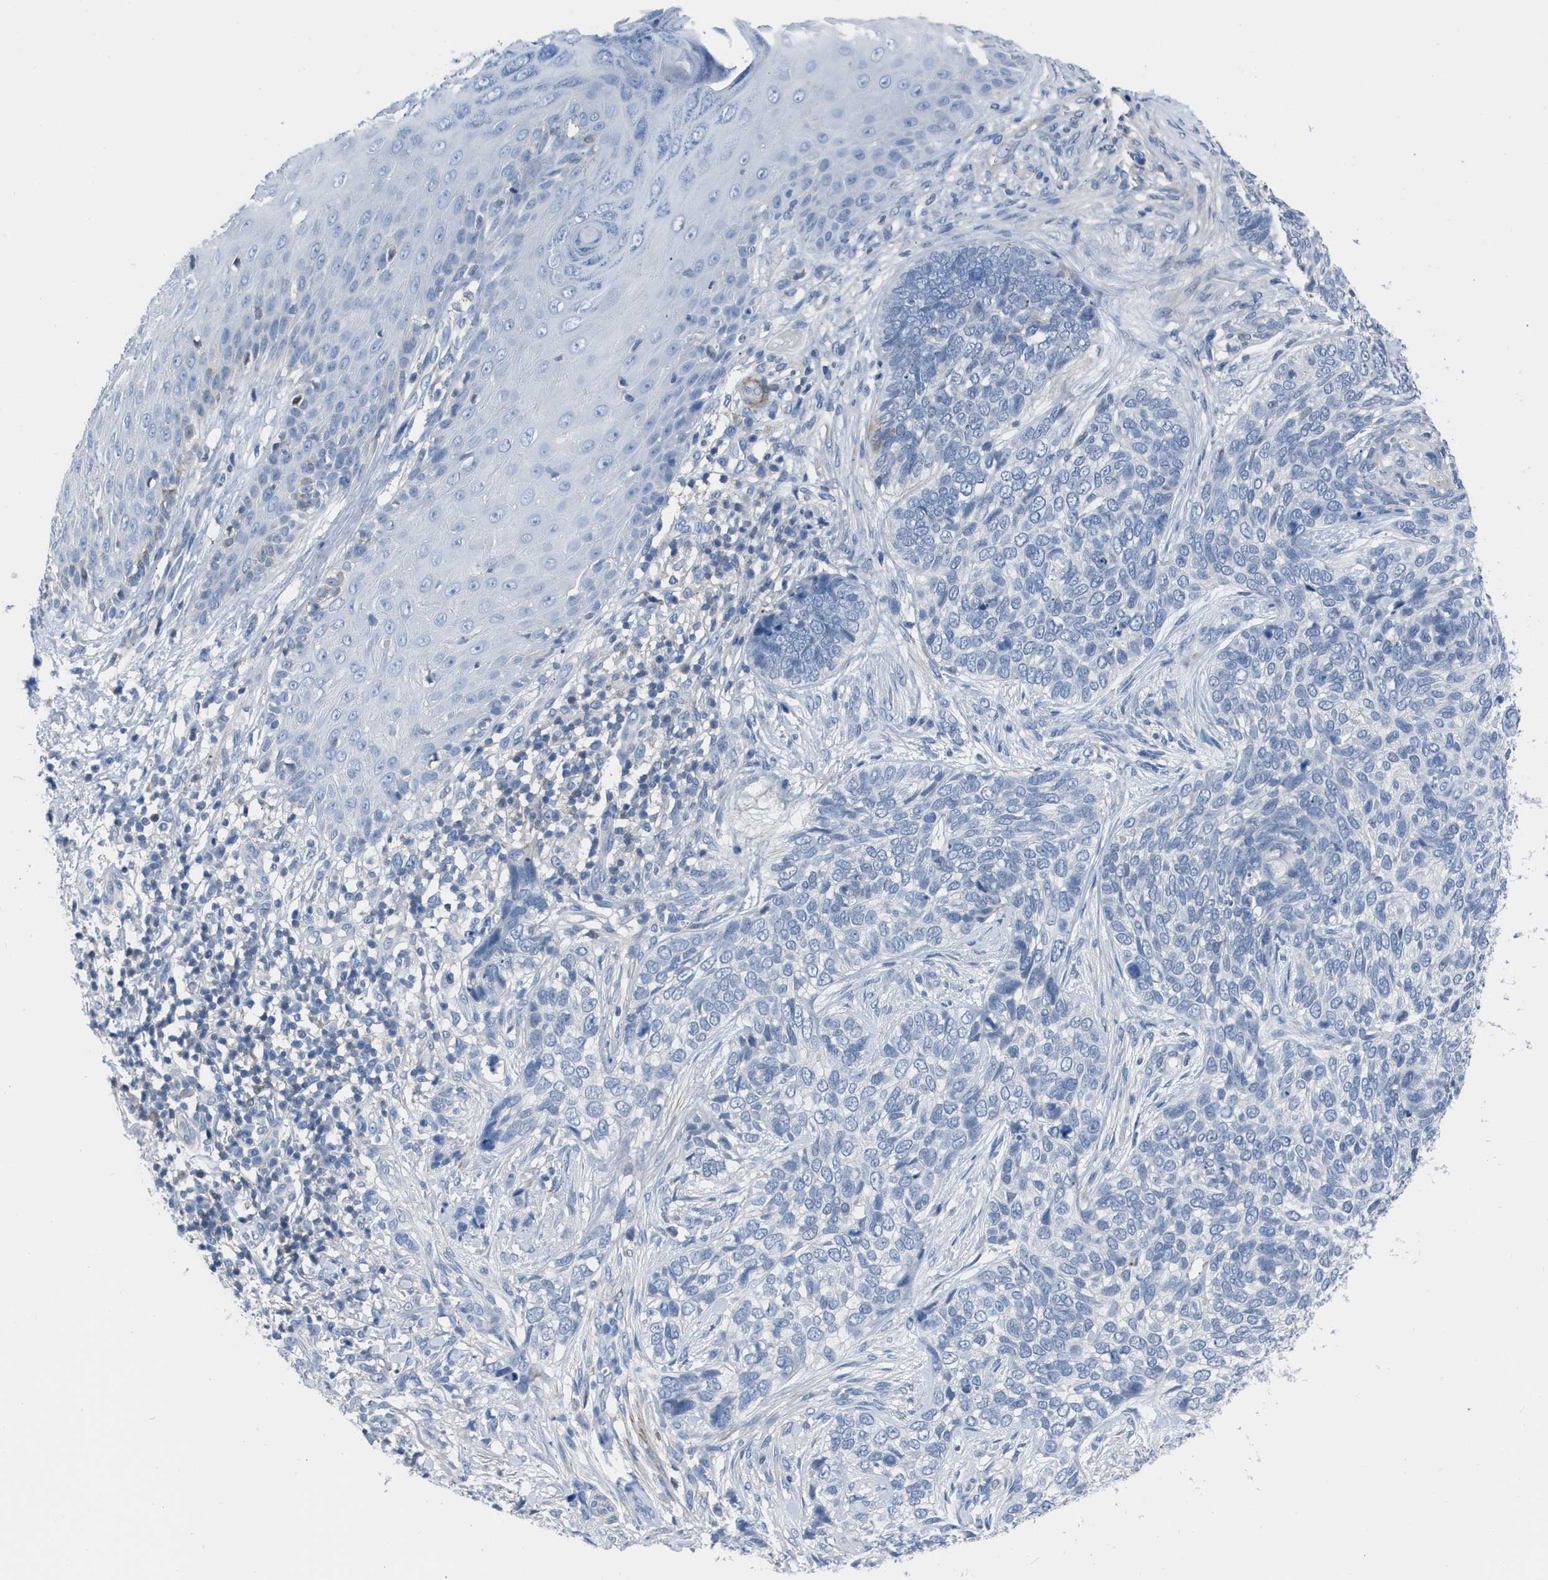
{"staining": {"intensity": "negative", "quantity": "none", "location": "none"}, "tissue": "skin cancer", "cell_type": "Tumor cells", "image_type": "cancer", "snomed": [{"axis": "morphology", "description": "Basal cell carcinoma"}, {"axis": "topography", "description": "Skin"}], "caption": "This is a micrograph of IHC staining of basal cell carcinoma (skin), which shows no positivity in tumor cells.", "gene": "PRMT2", "patient": {"sex": "female", "age": 64}}